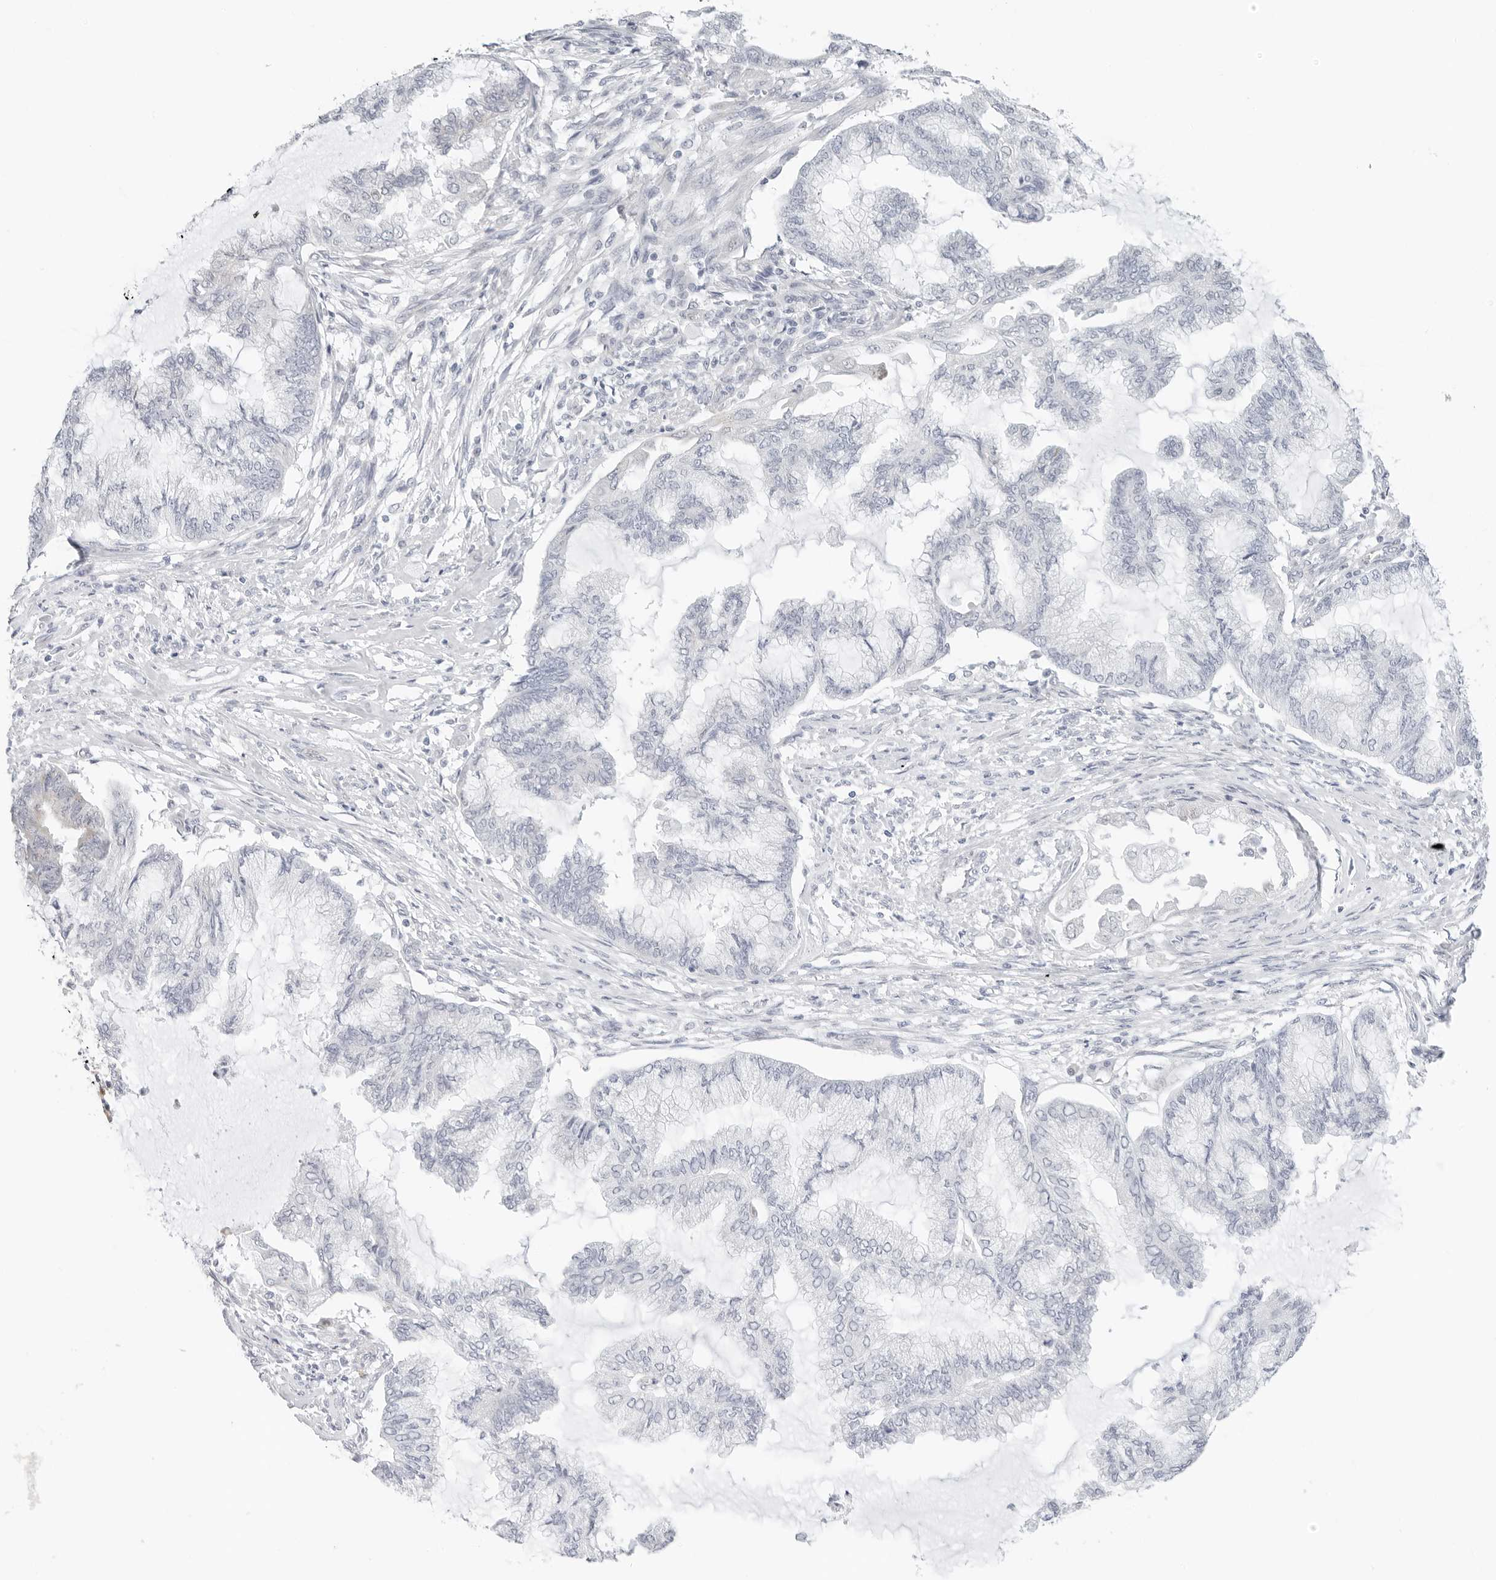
{"staining": {"intensity": "negative", "quantity": "none", "location": "none"}, "tissue": "endometrial cancer", "cell_type": "Tumor cells", "image_type": "cancer", "snomed": [{"axis": "morphology", "description": "Adenocarcinoma, NOS"}, {"axis": "topography", "description": "Endometrium"}], "caption": "The micrograph exhibits no staining of tumor cells in adenocarcinoma (endometrial).", "gene": "RC3H1", "patient": {"sex": "female", "age": 86}}